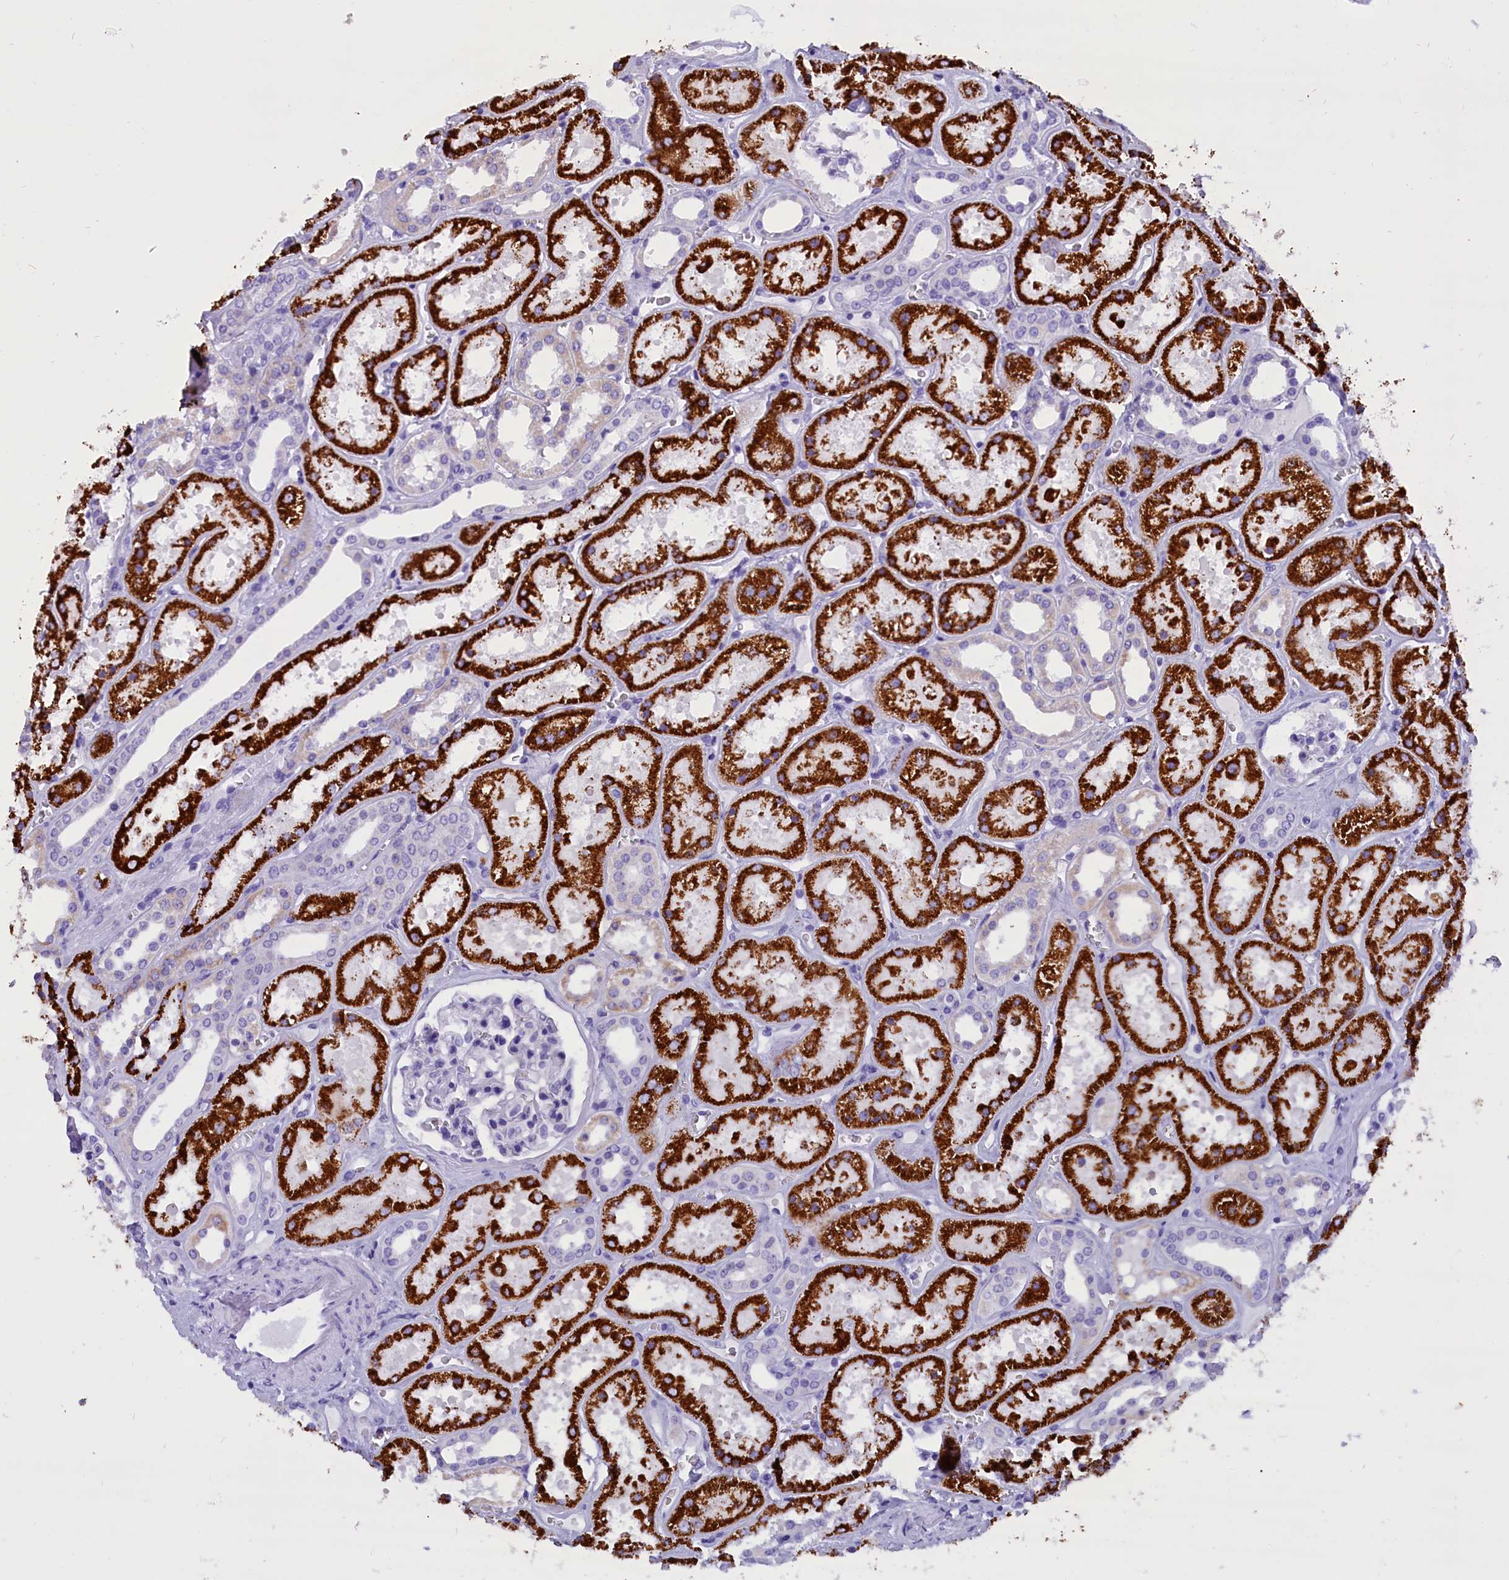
{"staining": {"intensity": "negative", "quantity": "none", "location": "none"}, "tissue": "kidney", "cell_type": "Cells in glomeruli", "image_type": "normal", "snomed": [{"axis": "morphology", "description": "Normal tissue, NOS"}, {"axis": "topography", "description": "Kidney"}], "caption": "IHC photomicrograph of normal kidney: kidney stained with DAB (3,3'-diaminobenzidine) reveals no significant protein staining in cells in glomeruli. (DAB IHC, high magnification).", "gene": "ABAT", "patient": {"sex": "female", "age": 41}}